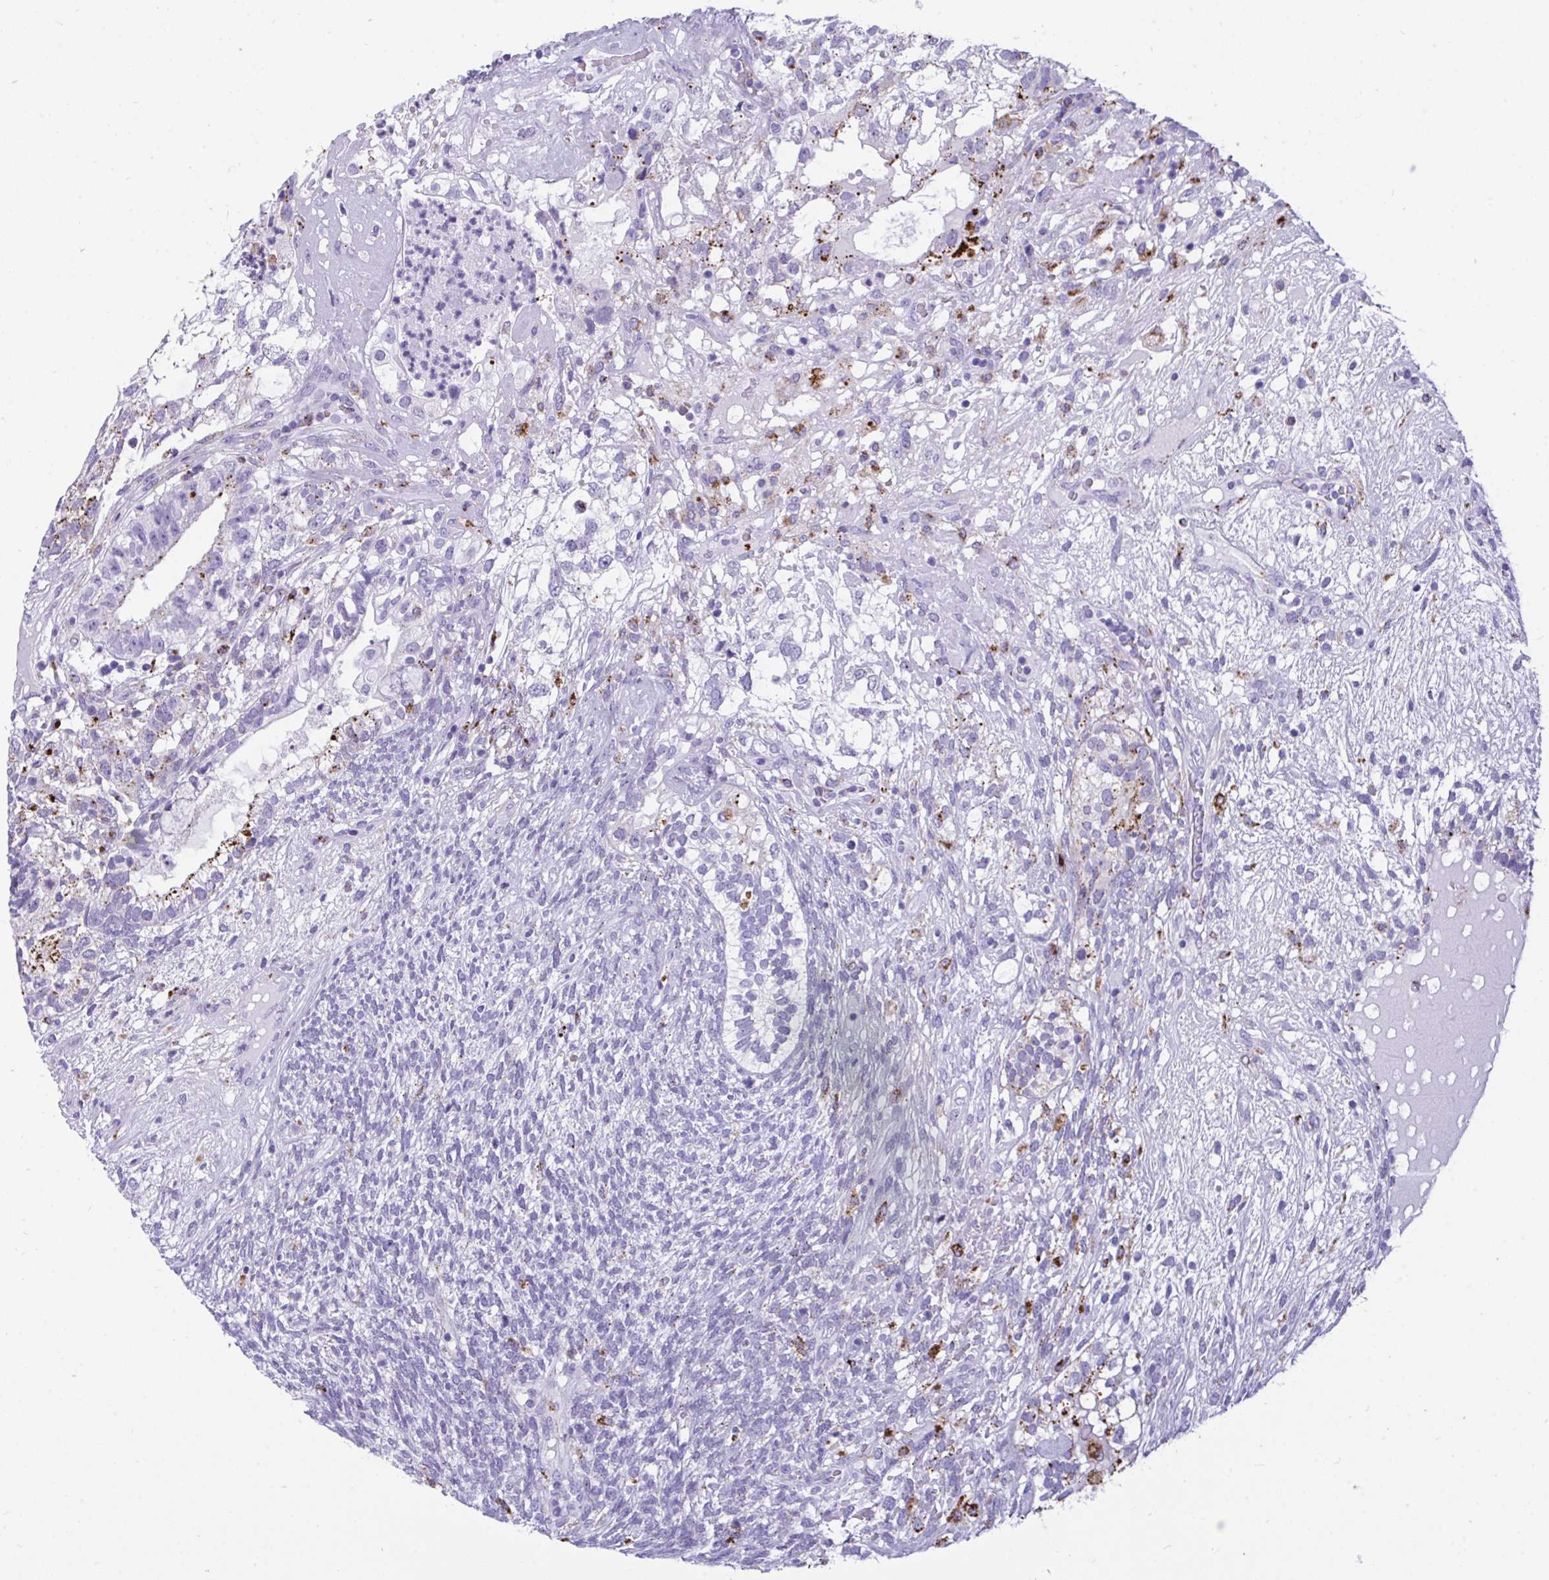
{"staining": {"intensity": "moderate", "quantity": "<25%", "location": "cytoplasmic/membranous"}, "tissue": "testis cancer", "cell_type": "Tumor cells", "image_type": "cancer", "snomed": [{"axis": "morphology", "description": "Seminoma, NOS"}, {"axis": "morphology", "description": "Carcinoma, Embryonal, NOS"}, {"axis": "topography", "description": "Testis"}], "caption": "The image displays staining of testis embryonal carcinoma, revealing moderate cytoplasmic/membranous protein expression (brown color) within tumor cells.", "gene": "CPVL", "patient": {"sex": "male", "age": 41}}